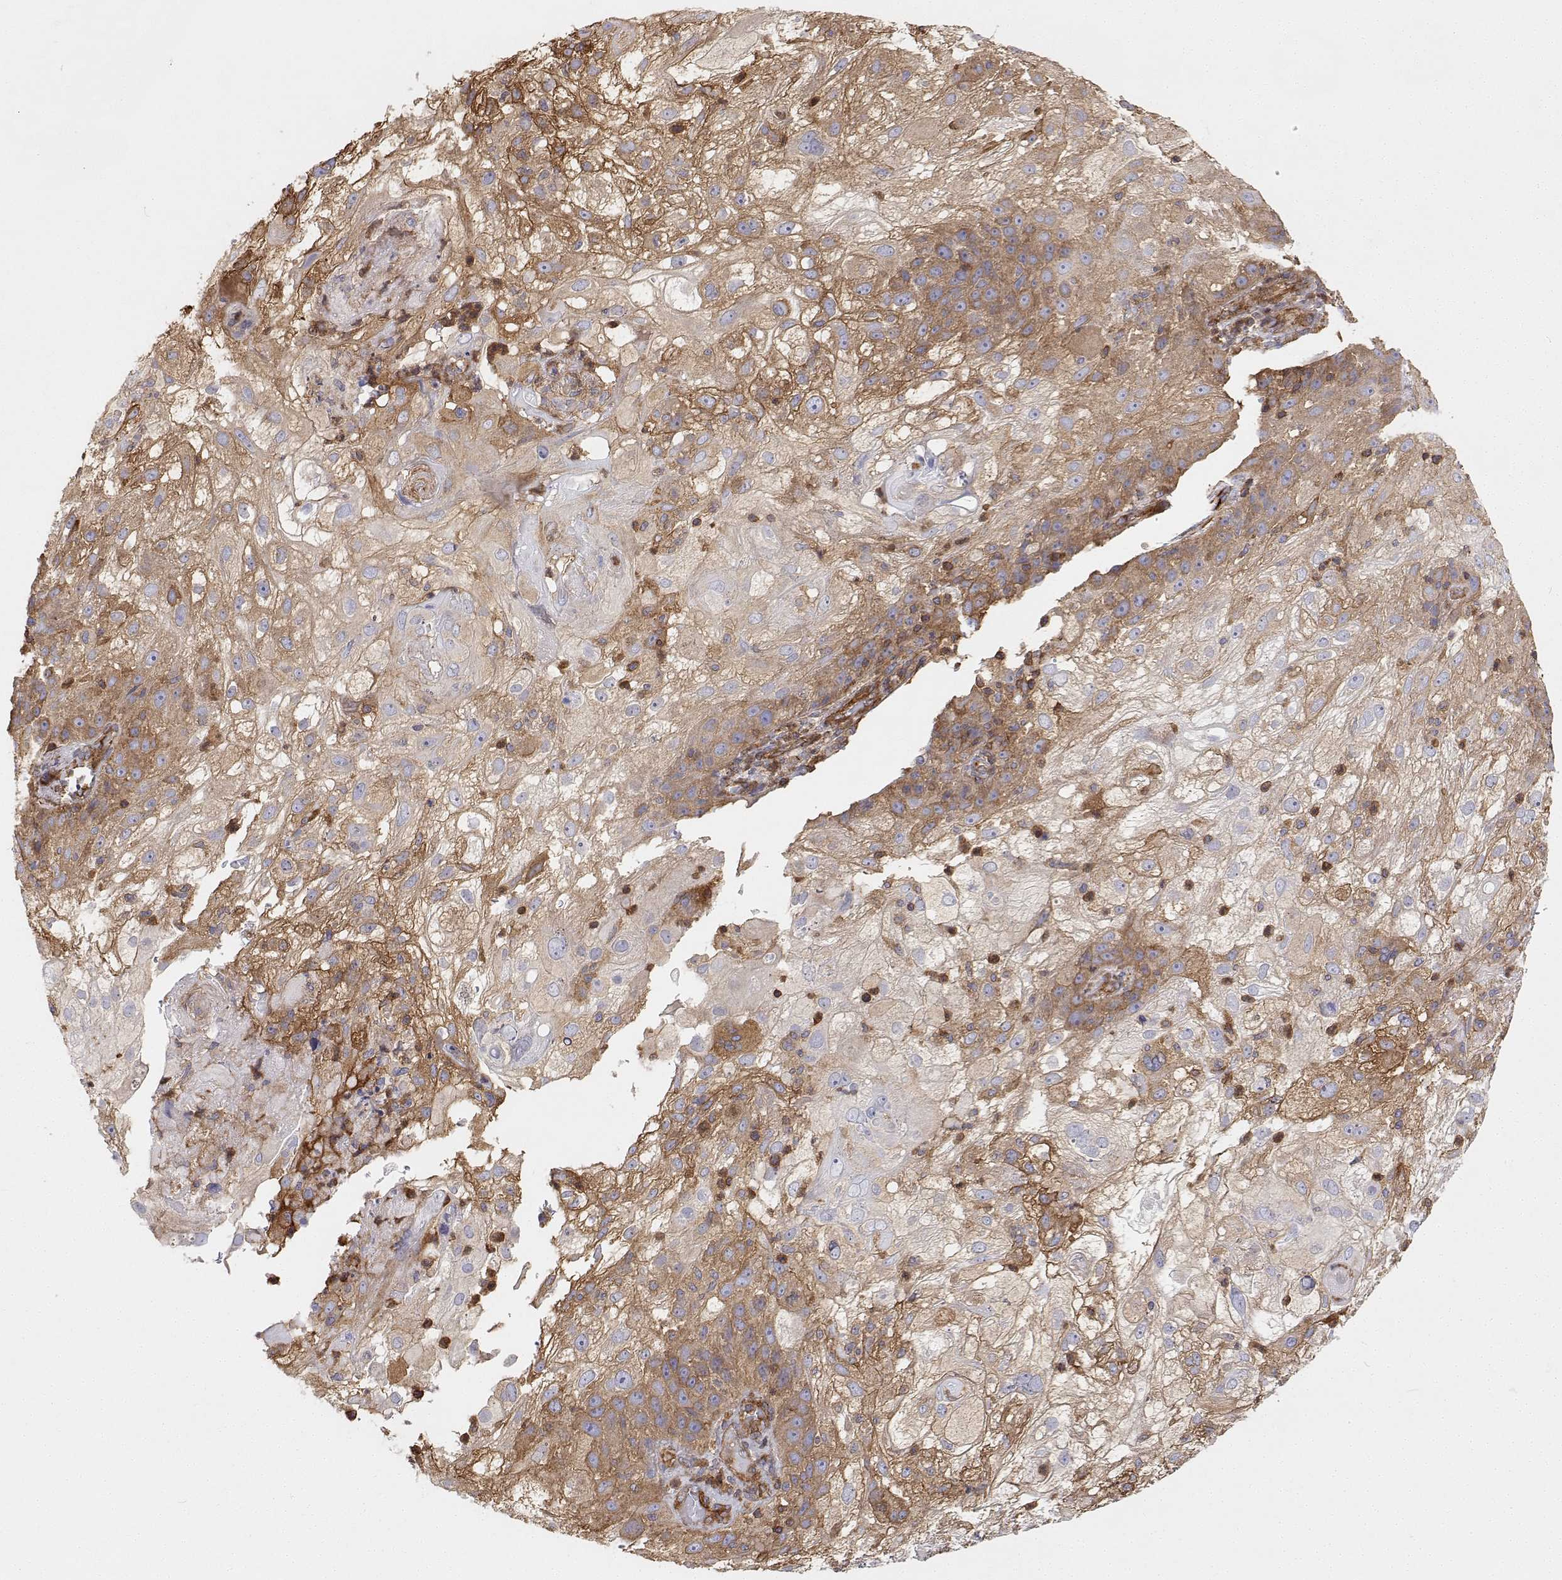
{"staining": {"intensity": "moderate", "quantity": "25%-75%", "location": "cytoplasmic/membranous"}, "tissue": "skin cancer", "cell_type": "Tumor cells", "image_type": "cancer", "snomed": [{"axis": "morphology", "description": "Normal tissue, NOS"}, {"axis": "morphology", "description": "Squamous cell carcinoma, NOS"}, {"axis": "topography", "description": "Skin"}], "caption": "Immunohistochemical staining of human skin squamous cell carcinoma displays moderate cytoplasmic/membranous protein expression in about 25%-75% of tumor cells.", "gene": "MYH9", "patient": {"sex": "female", "age": 83}}